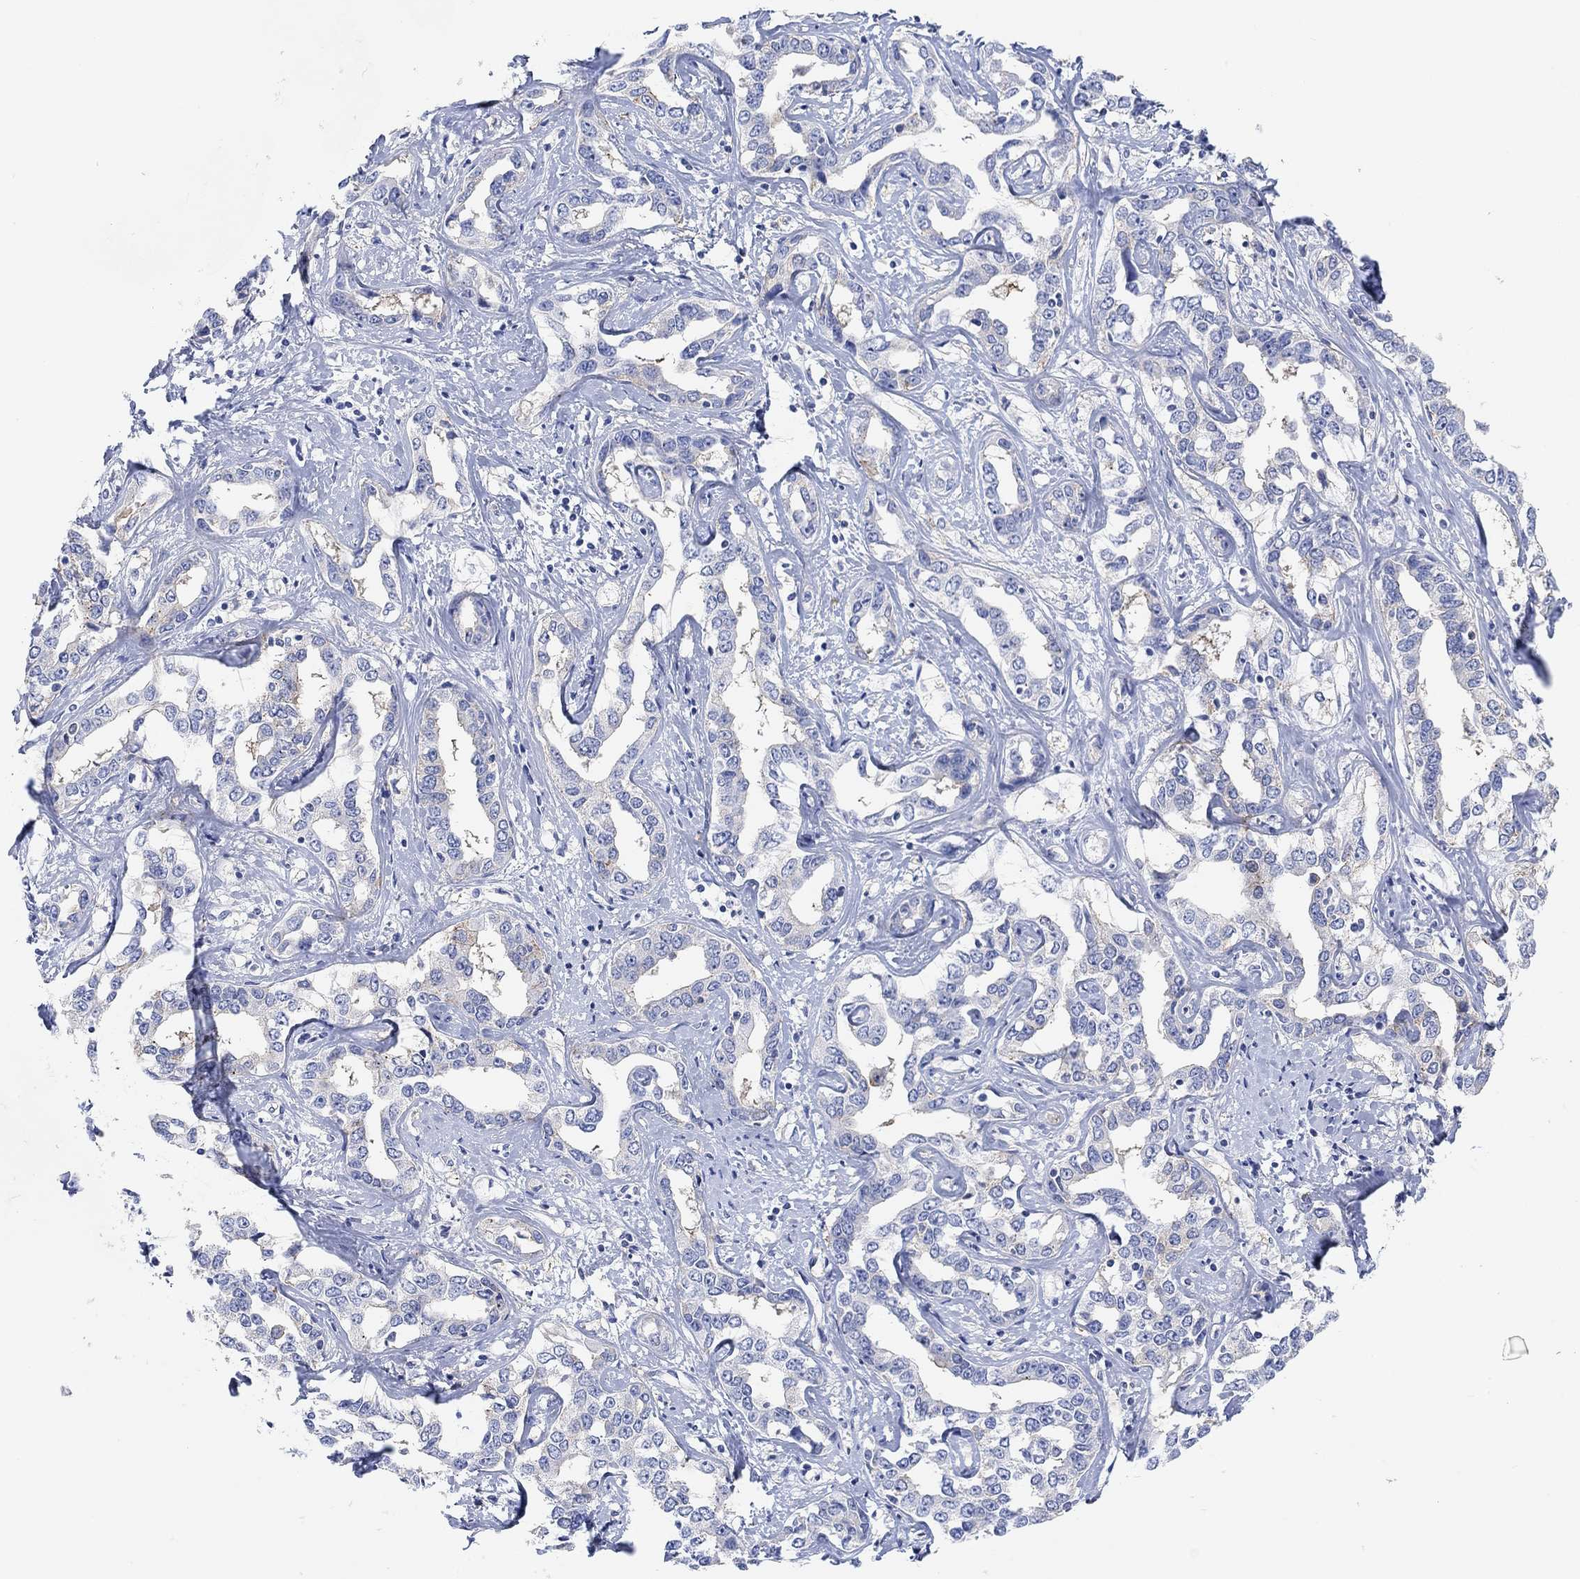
{"staining": {"intensity": "weak", "quantity": "25%-75%", "location": "cytoplasmic/membranous"}, "tissue": "liver cancer", "cell_type": "Tumor cells", "image_type": "cancer", "snomed": [{"axis": "morphology", "description": "Cholangiocarcinoma"}, {"axis": "topography", "description": "Liver"}], "caption": "High-power microscopy captured an immunohistochemistry (IHC) photomicrograph of liver cholangiocarcinoma, revealing weak cytoplasmic/membranous positivity in approximately 25%-75% of tumor cells.", "gene": "RGS1", "patient": {"sex": "male", "age": 59}}